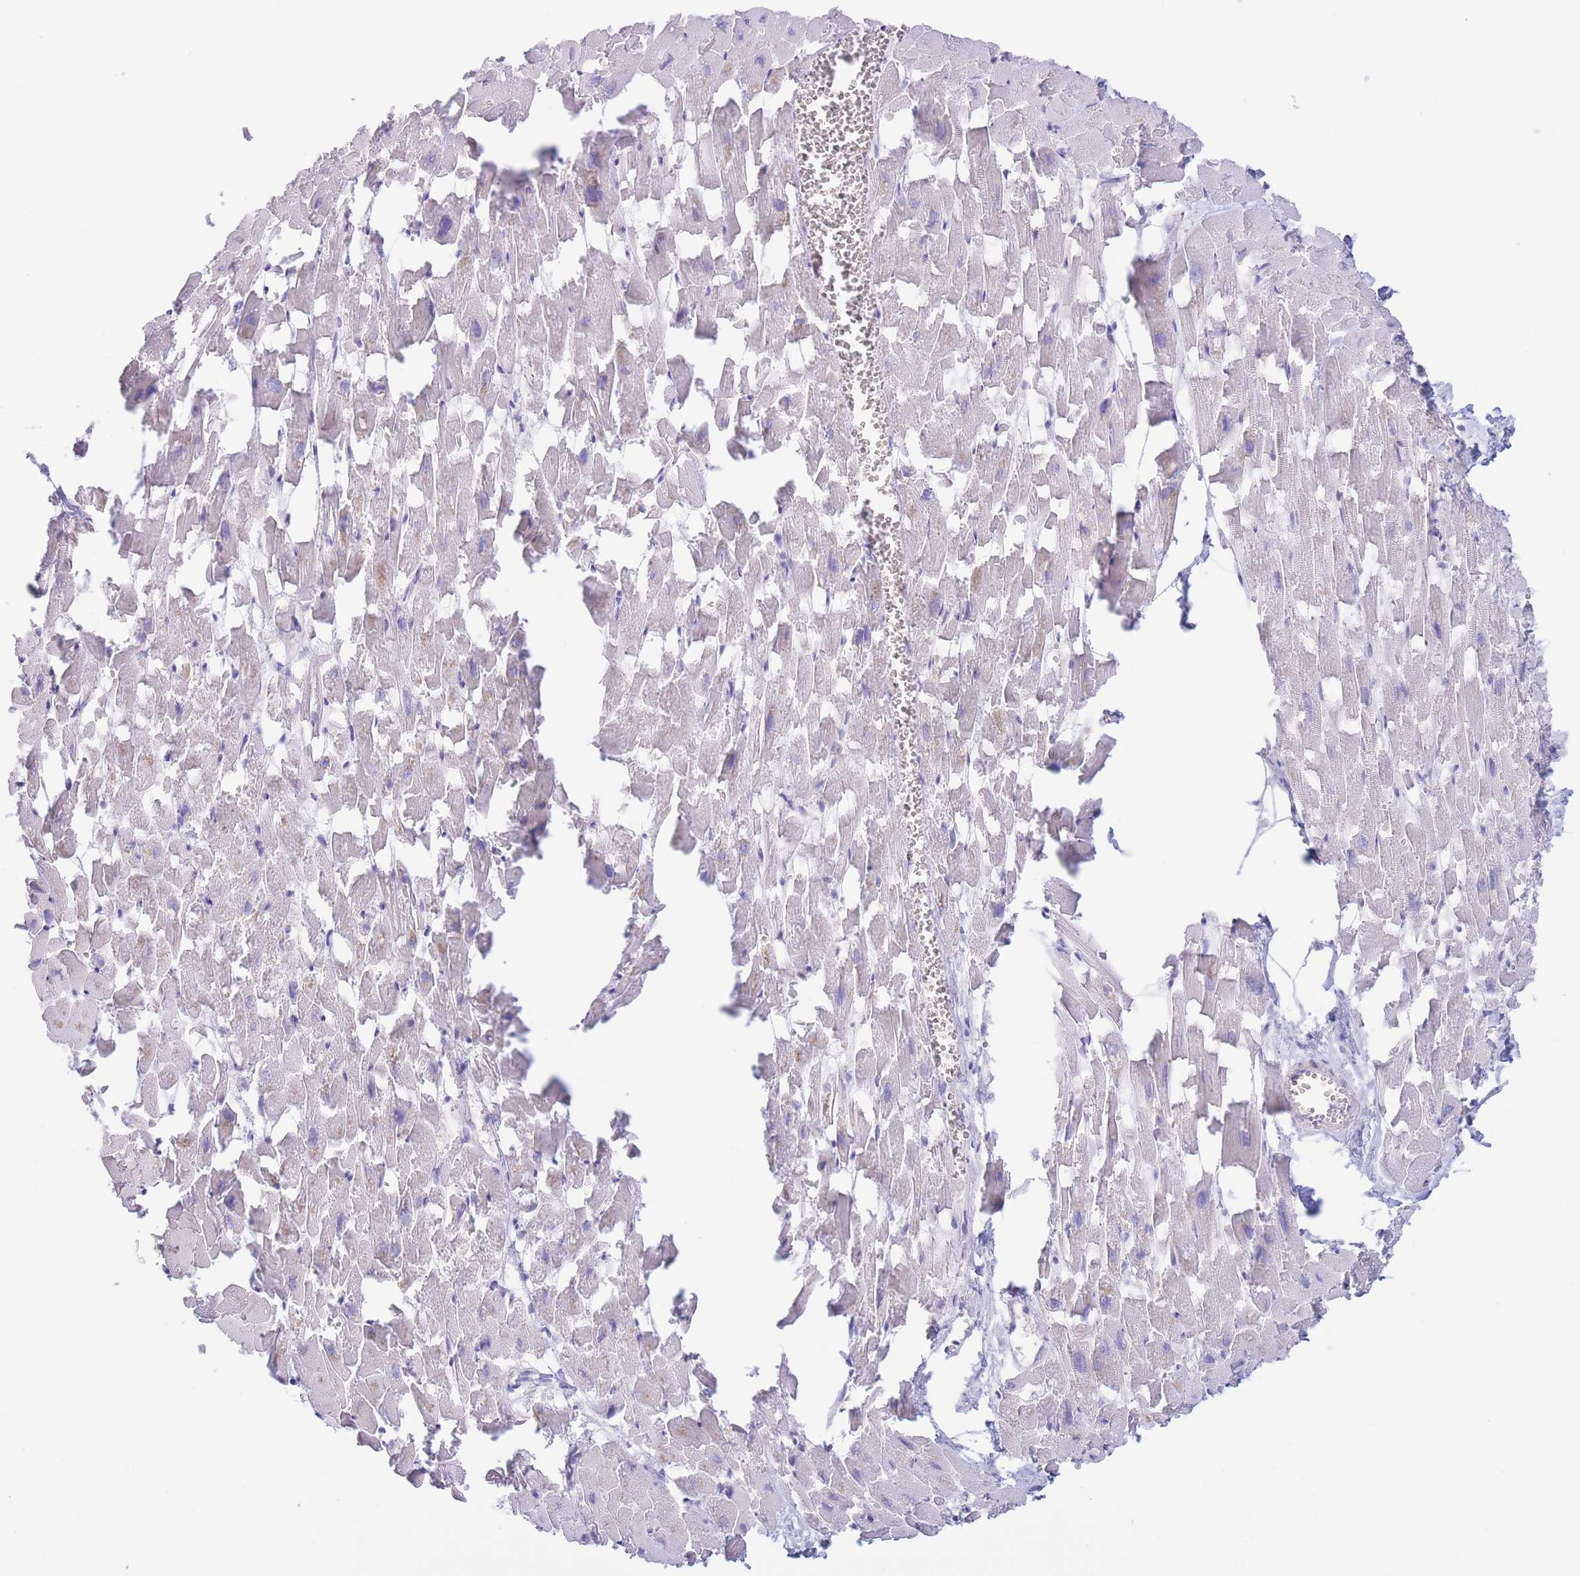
{"staining": {"intensity": "negative", "quantity": "none", "location": "none"}, "tissue": "heart muscle", "cell_type": "Cardiomyocytes", "image_type": "normal", "snomed": [{"axis": "morphology", "description": "Normal tissue, NOS"}, {"axis": "topography", "description": "Heart"}], "caption": "This is an immunohistochemistry image of benign heart muscle. There is no expression in cardiomyocytes.", "gene": "PKLR", "patient": {"sex": "female", "age": 64}}